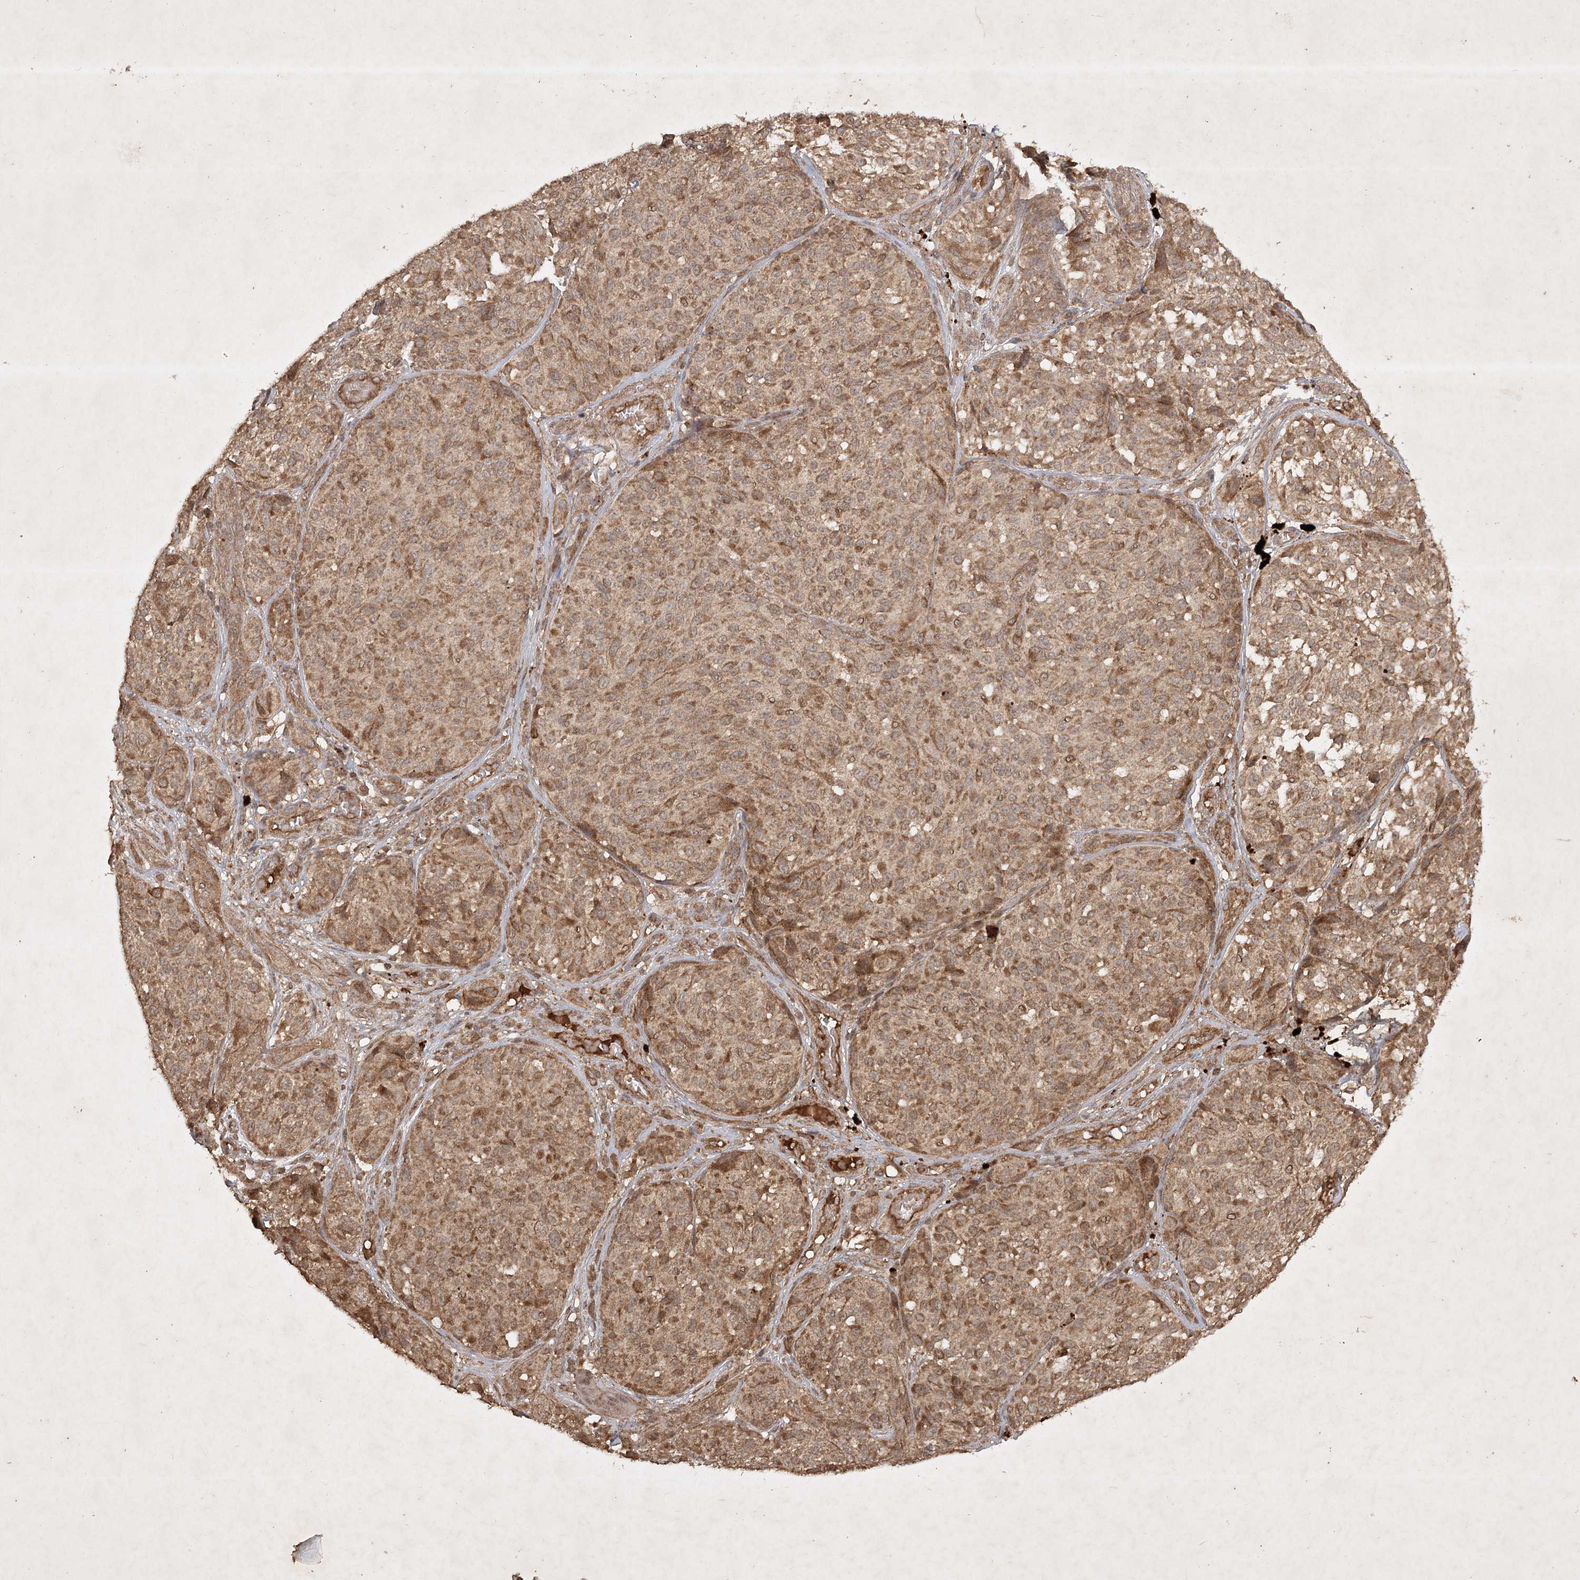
{"staining": {"intensity": "moderate", "quantity": ">75%", "location": "cytoplasmic/membranous"}, "tissue": "melanoma", "cell_type": "Tumor cells", "image_type": "cancer", "snomed": [{"axis": "morphology", "description": "Malignant melanoma, NOS"}, {"axis": "topography", "description": "Skin"}], "caption": "Immunohistochemistry (IHC) image of malignant melanoma stained for a protein (brown), which shows medium levels of moderate cytoplasmic/membranous positivity in about >75% of tumor cells.", "gene": "ARL13A", "patient": {"sex": "male", "age": 83}}